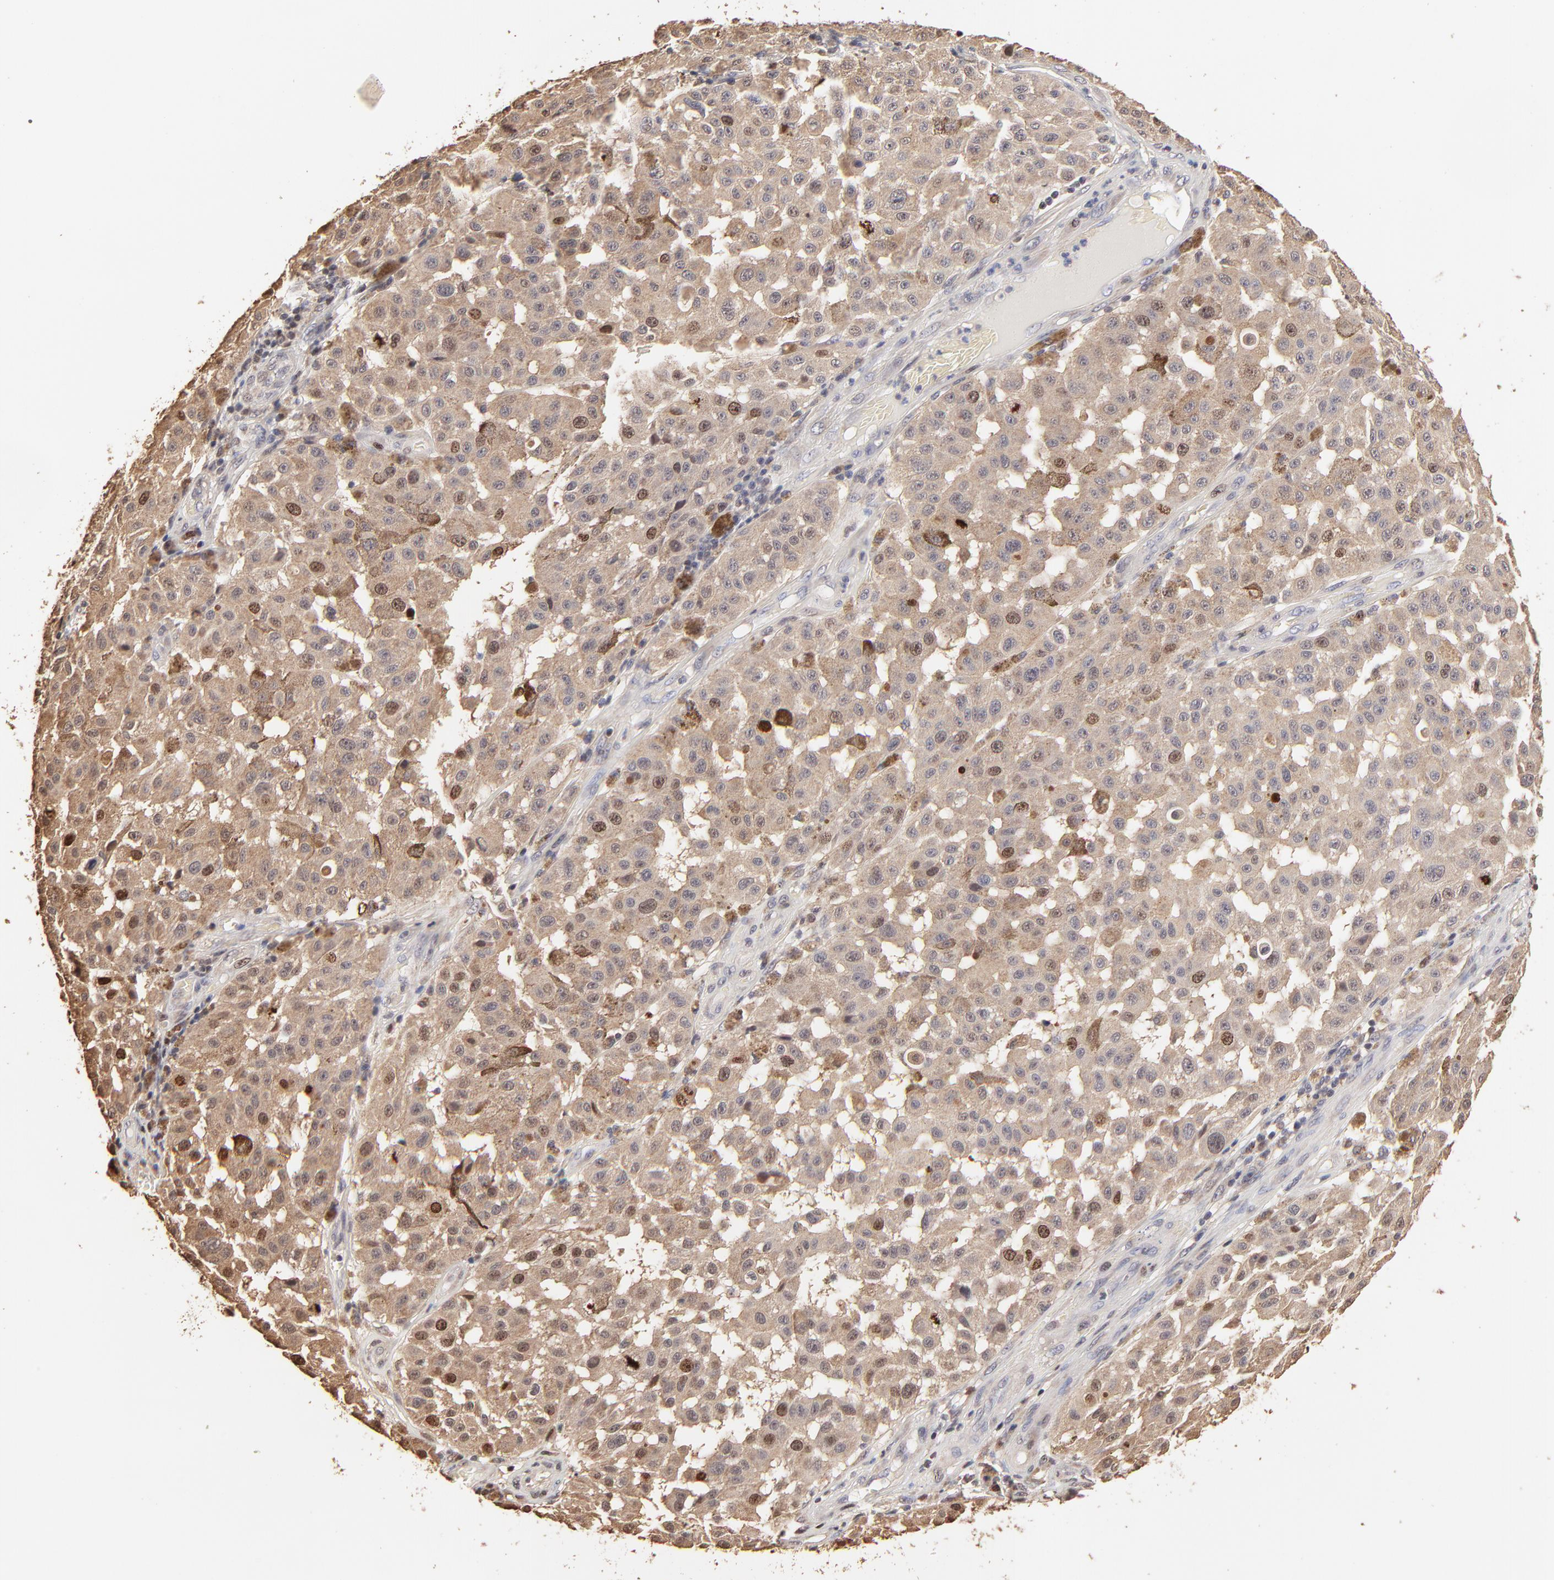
{"staining": {"intensity": "moderate", "quantity": "25%-75%", "location": "cytoplasmic/membranous,nuclear"}, "tissue": "melanoma", "cell_type": "Tumor cells", "image_type": "cancer", "snomed": [{"axis": "morphology", "description": "Malignant melanoma, NOS"}, {"axis": "topography", "description": "Skin"}], "caption": "Immunohistochemical staining of human malignant melanoma displays medium levels of moderate cytoplasmic/membranous and nuclear positivity in approximately 25%-75% of tumor cells. The protein is stained brown, and the nuclei are stained in blue (DAB (3,3'-diaminobenzidine) IHC with brightfield microscopy, high magnification).", "gene": "BIRC5", "patient": {"sex": "female", "age": 64}}